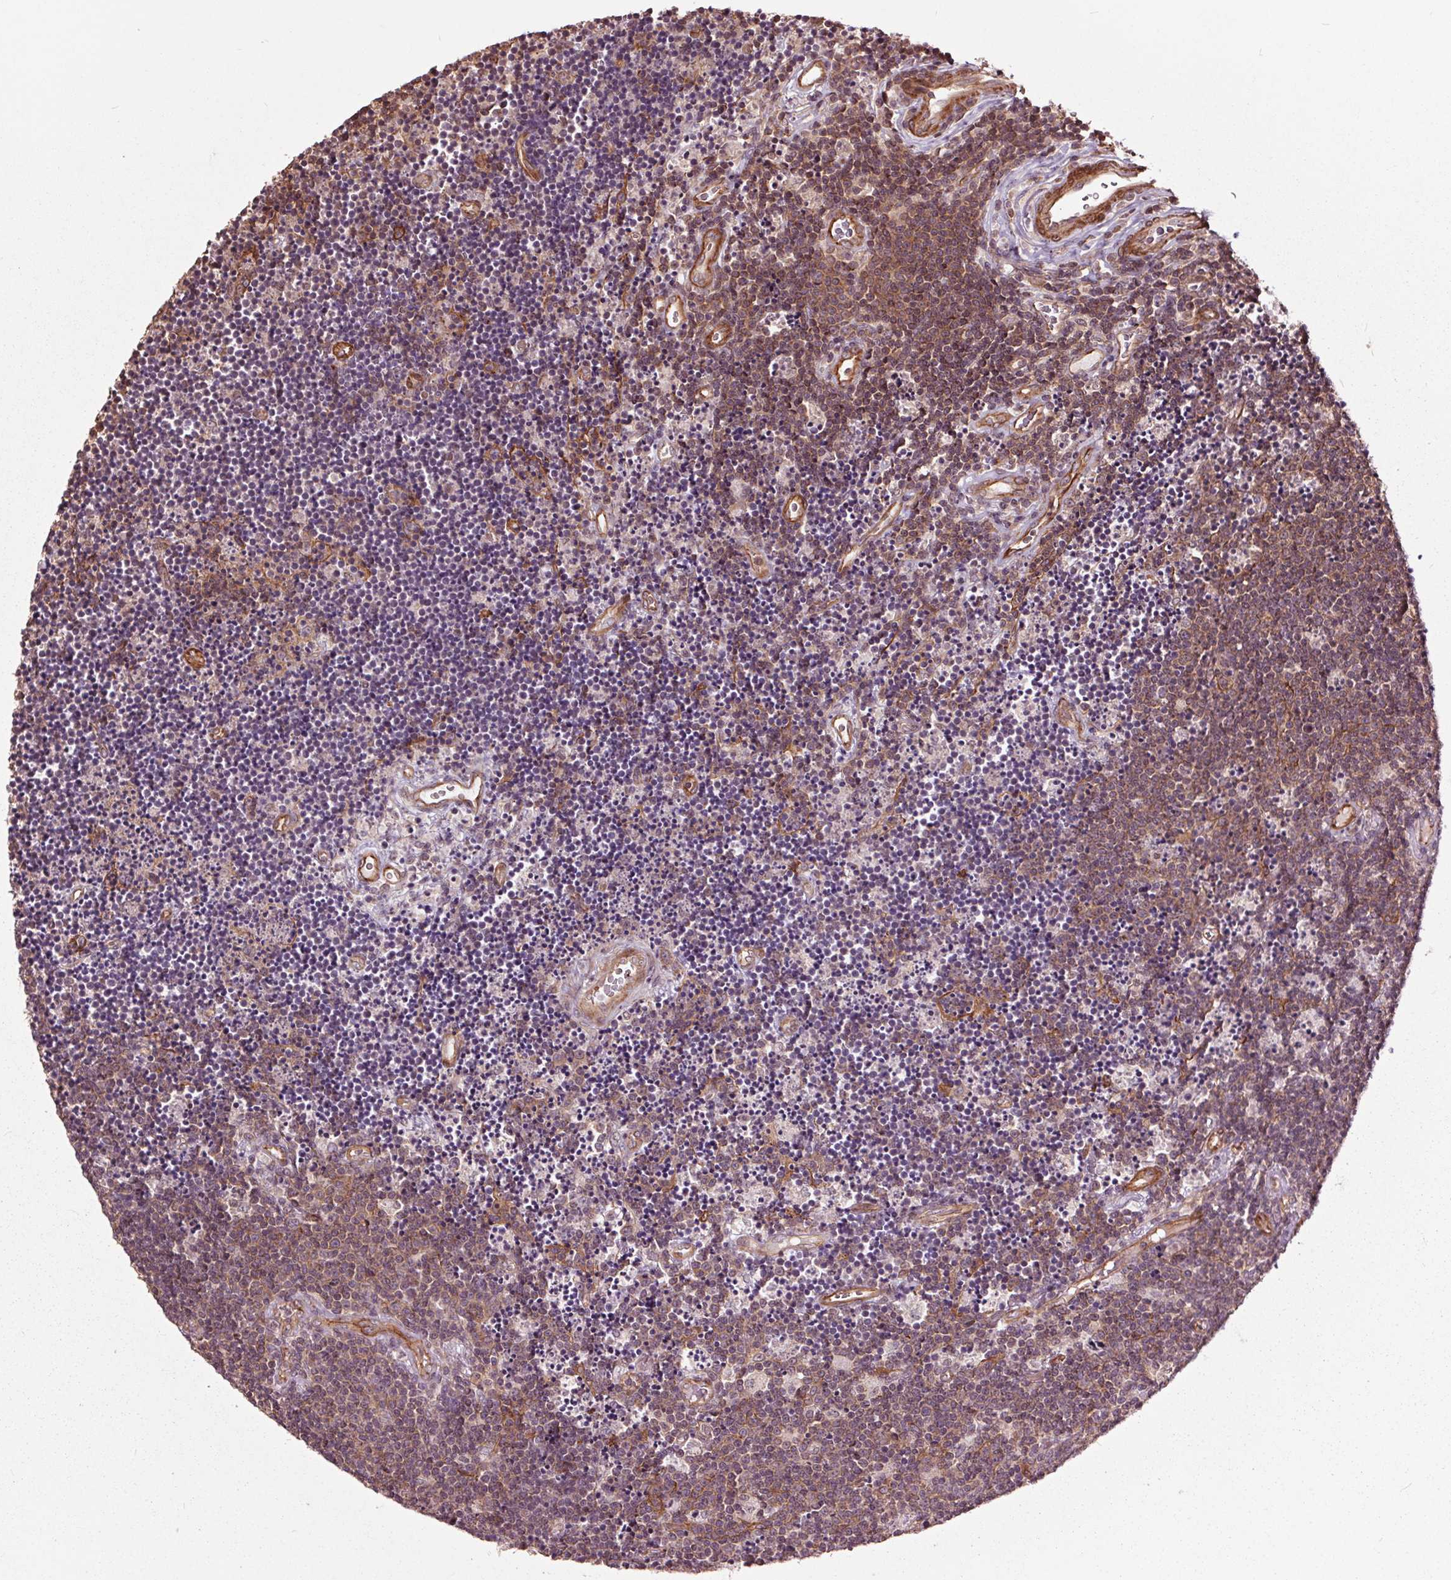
{"staining": {"intensity": "weak", "quantity": "<25%", "location": "cytoplasmic/membranous"}, "tissue": "lymphoma", "cell_type": "Tumor cells", "image_type": "cancer", "snomed": [{"axis": "morphology", "description": "Malignant lymphoma, non-Hodgkin's type, Low grade"}, {"axis": "topography", "description": "Brain"}], "caption": "Tumor cells show no significant staining in lymphoma. (DAB (3,3'-diaminobenzidine) IHC visualized using brightfield microscopy, high magnification).", "gene": "CEP95", "patient": {"sex": "female", "age": 66}}